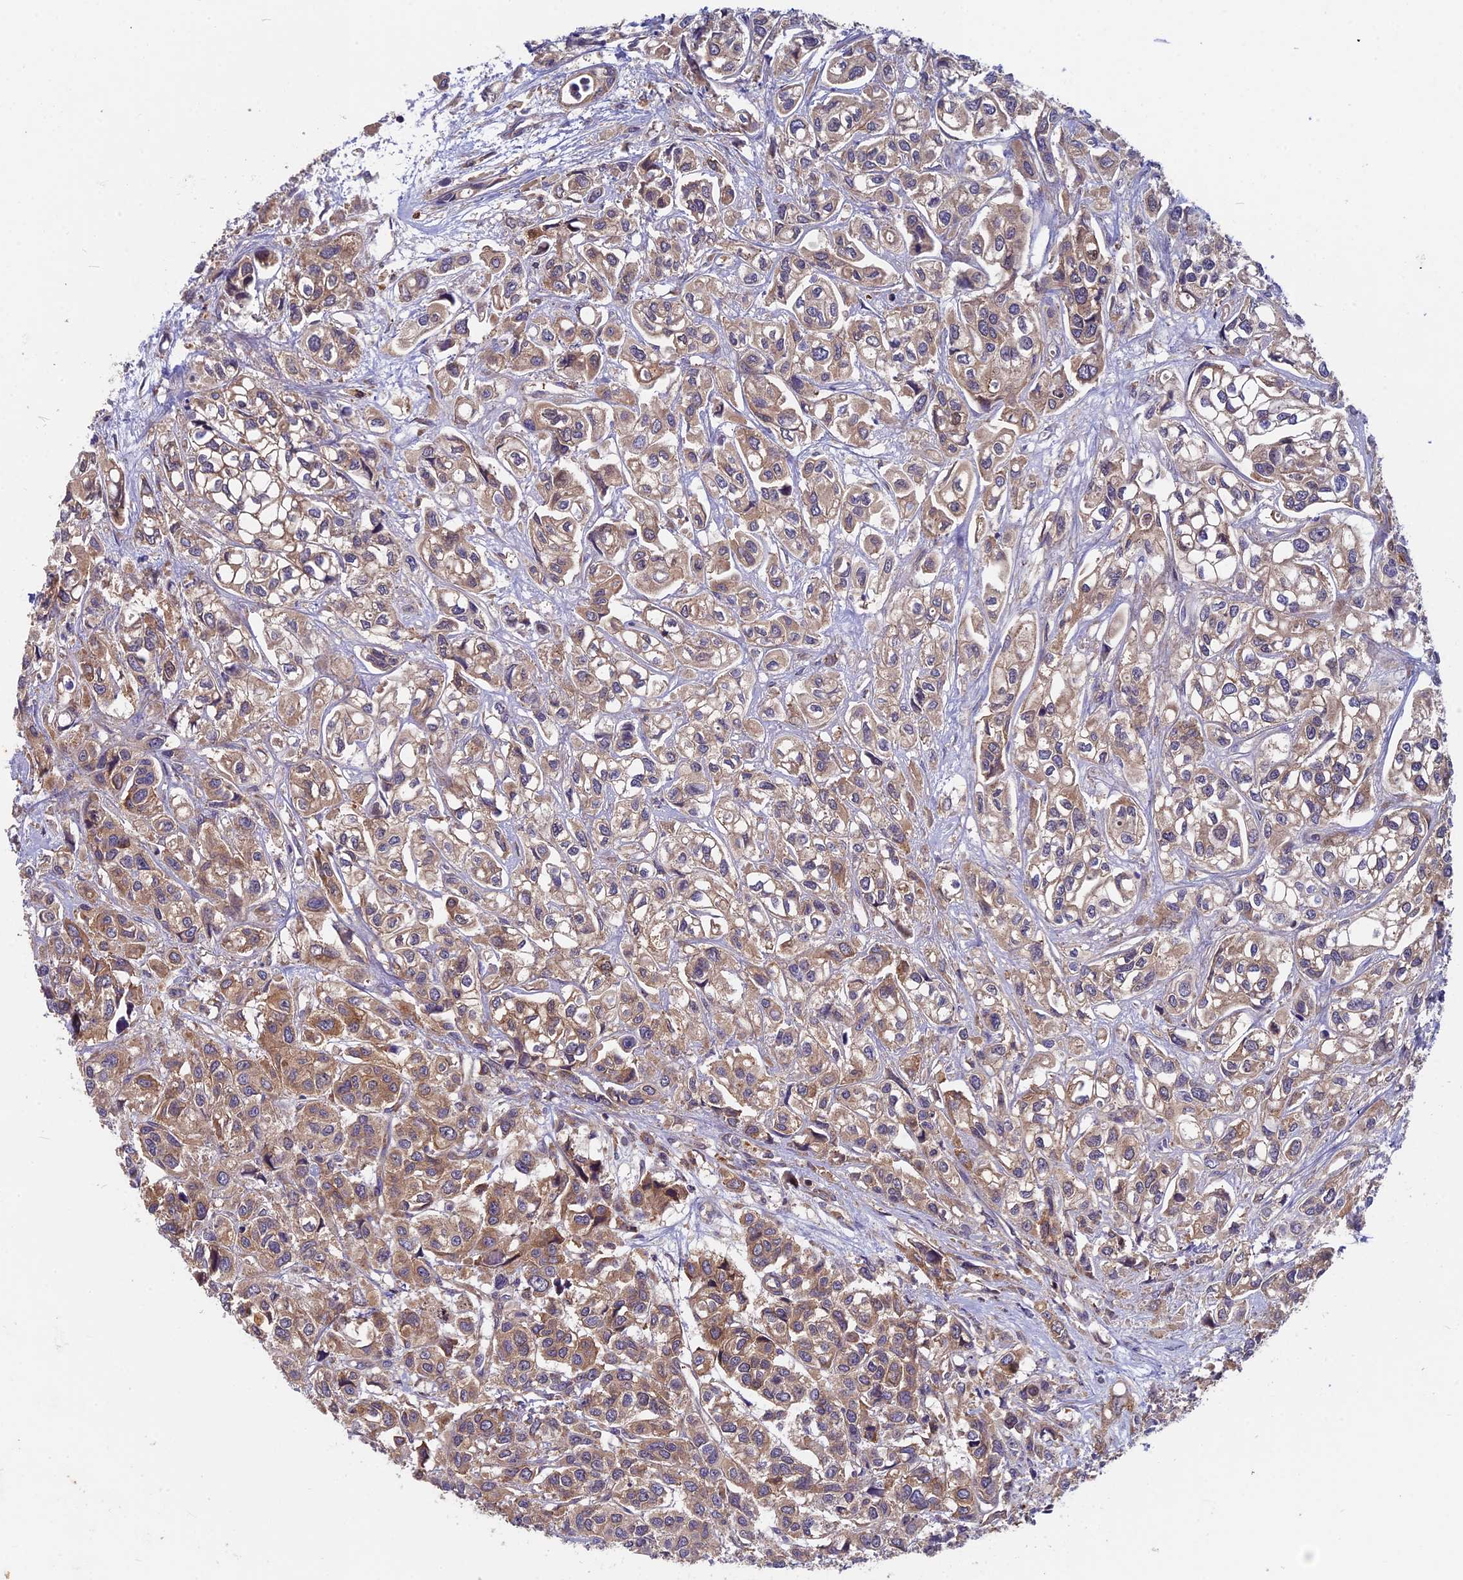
{"staining": {"intensity": "moderate", "quantity": "25%-75%", "location": "cytoplasmic/membranous"}, "tissue": "urothelial cancer", "cell_type": "Tumor cells", "image_type": "cancer", "snomed": [{"axis": "morphology", "description": "Urothelial carcinoma, High grade"}, {"axis": "topography", "description": "Urinary bladder"}], "caption": "Immunohistochemistry micrograph of urothelial cancer stained for a protein (brown), which shows medium levels of moderate cytoplasmic/membranous expression in approximately 25%-75% of tumor cells.", "gene": "MYO9B", "patient": {"sex": "male", "age": 67}}